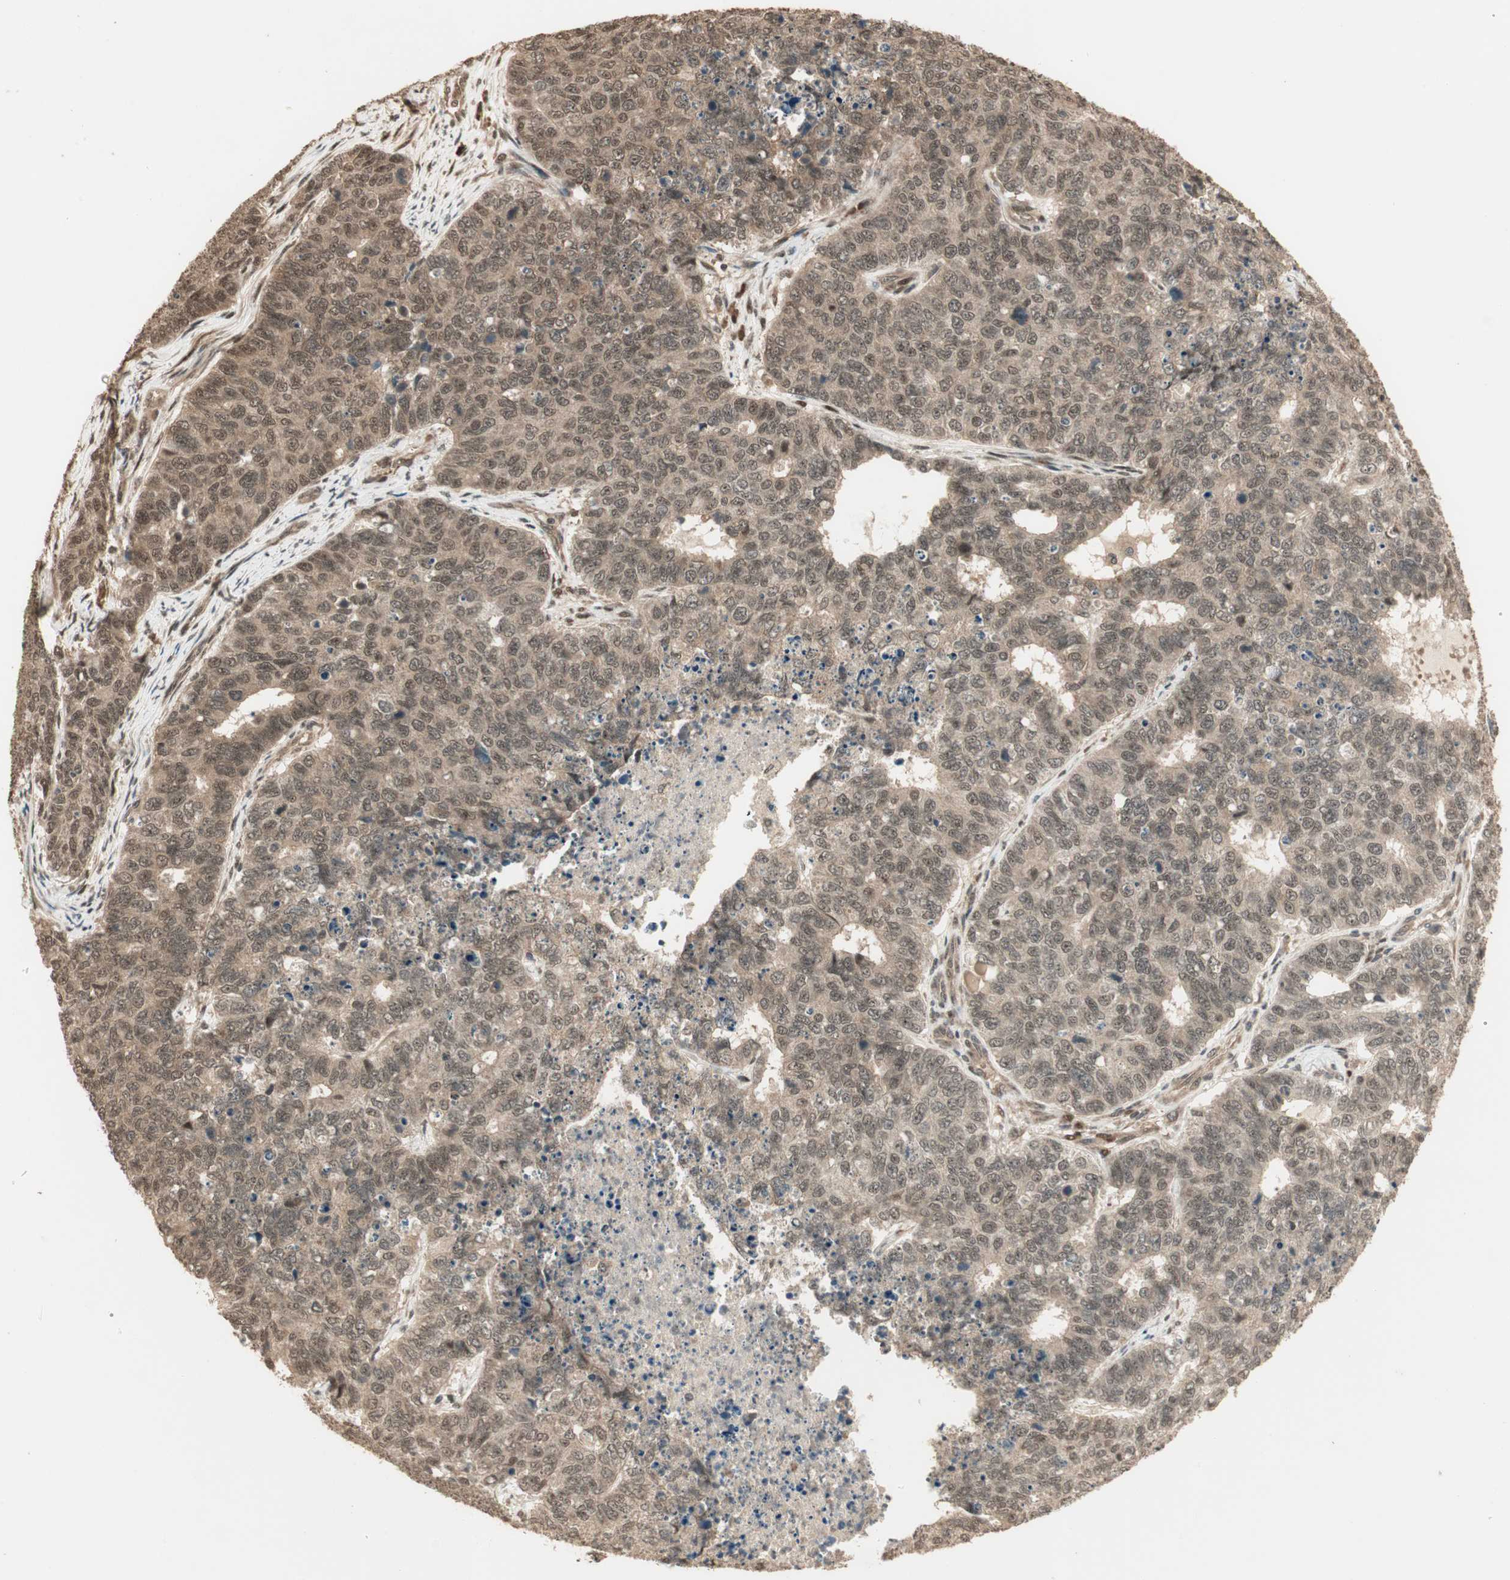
{"staining": {"intensity": "moderate", "quantity": ">75%", "location": "cytoplasmic/membranous,nuclear"}, "tissue": "cervical cancer", "cell_type": "Tumor cells", "image_type": "cancer", "snomed": [{"axis": "morphology", "description": "Squamous cell carcinoma, NOS"}, {"axis": "topography", "description": "Cervix"}], "caption": "Moderate cytoplasmic/membranous and nuclear protein positivity is appreciated in approximately >75% of tumor cells in squamous cell carcinoma (cervical). The staining is performed using DAB brown chromogen to label protein expression. The nuclei are counter-stained blue using hematoxylin.", "gene": "ZSCAN31", "patient": {"sex": "female", "age": 63}}